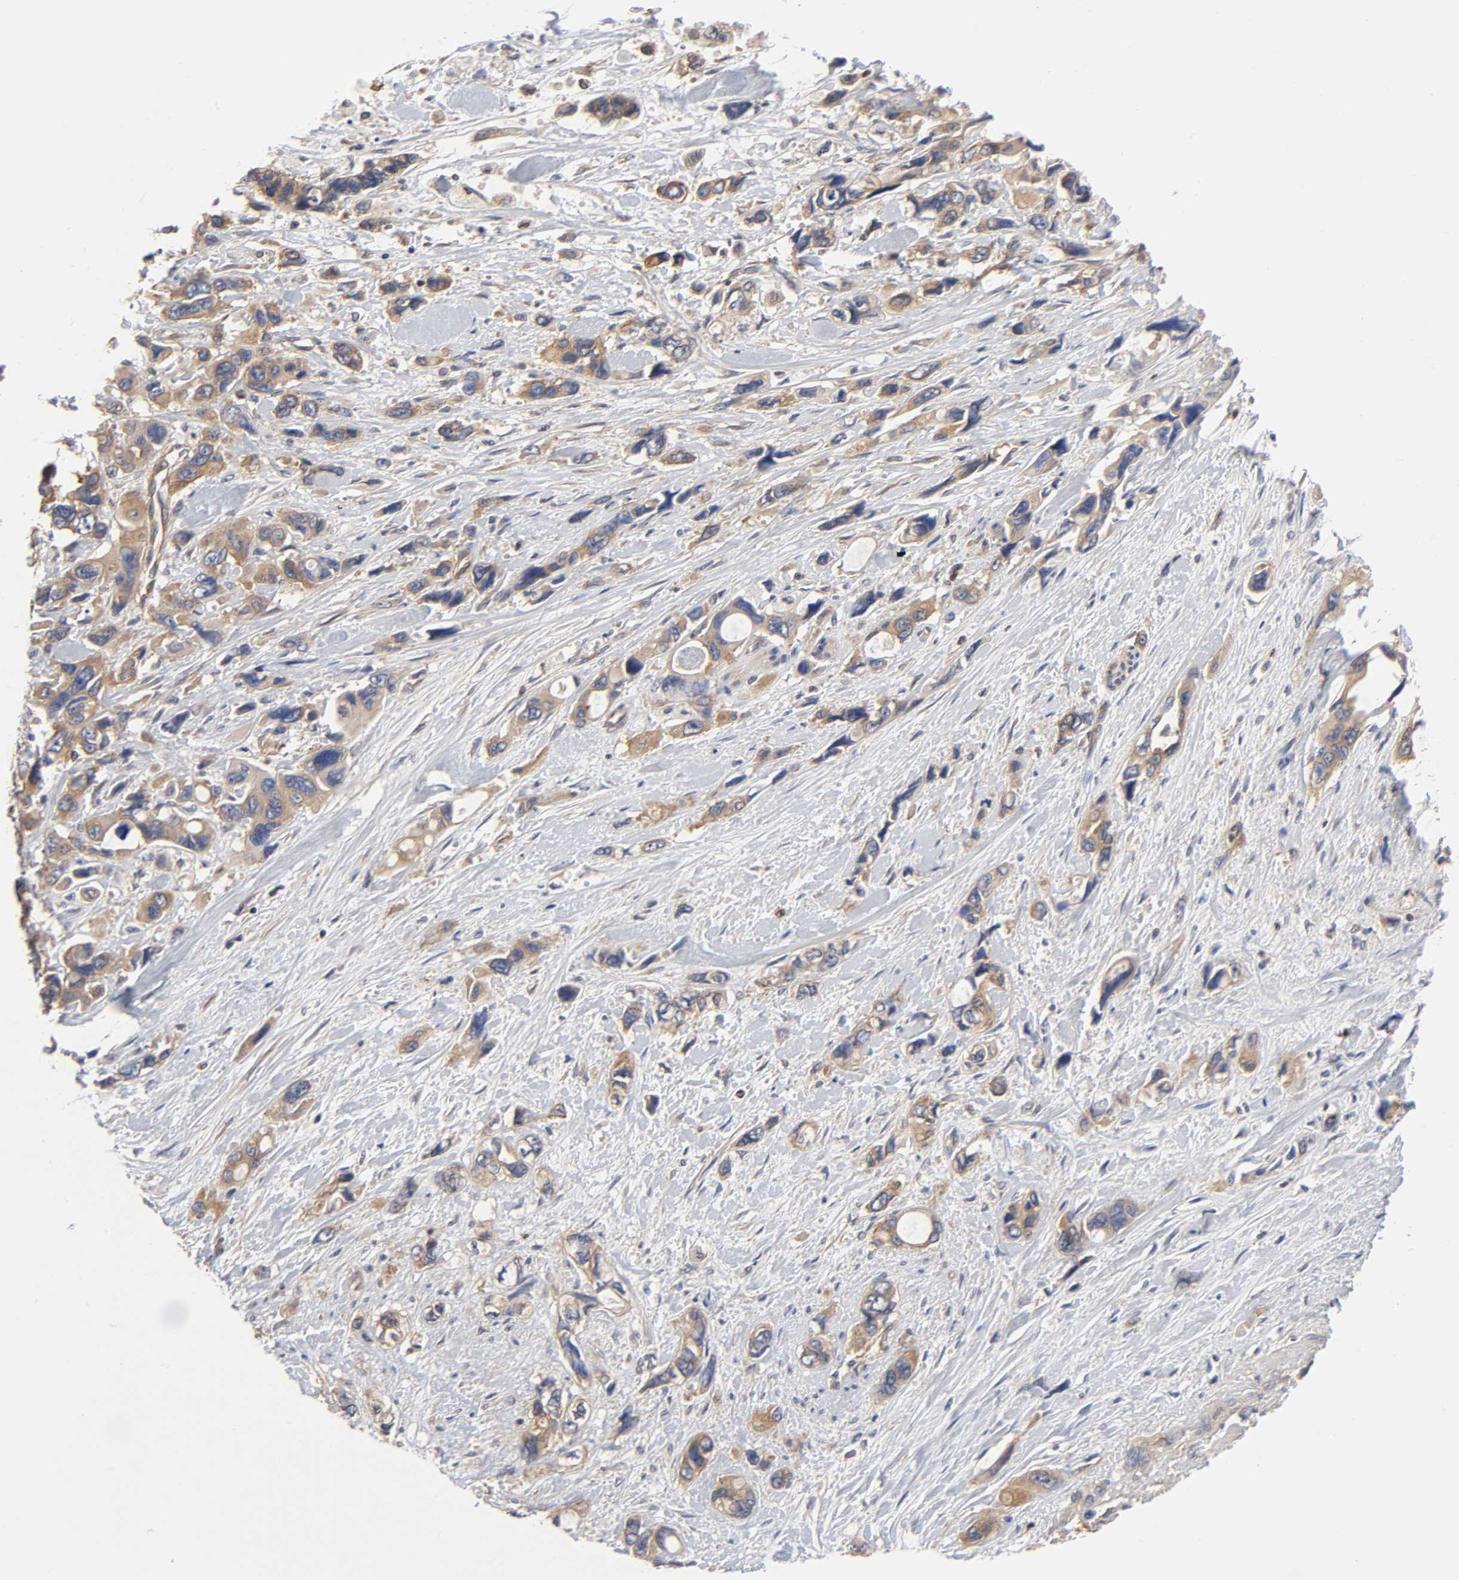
{"staining": {"intensity": "moderate", "quantity": ">75%", "location": "cytoplasmic/membranous"}, "tissue": "pancreatic cancer", "cell_type": "Tumor cells", "image_type": "cancer", "snomed": [{"axis": "morphology", "description": "Adenocarcinoma, NOS"}, {"axis": "topography", "description": "Pancreas"}], "caption": "This is a histology image of immunohistochemistry (IHC) staining of pancreatic cancer, which shows moderate expression in the cytoplasmic/membranous of tumor cells.", "gene": "STRN3", "patient": {"sex": "male", "age": 46}}